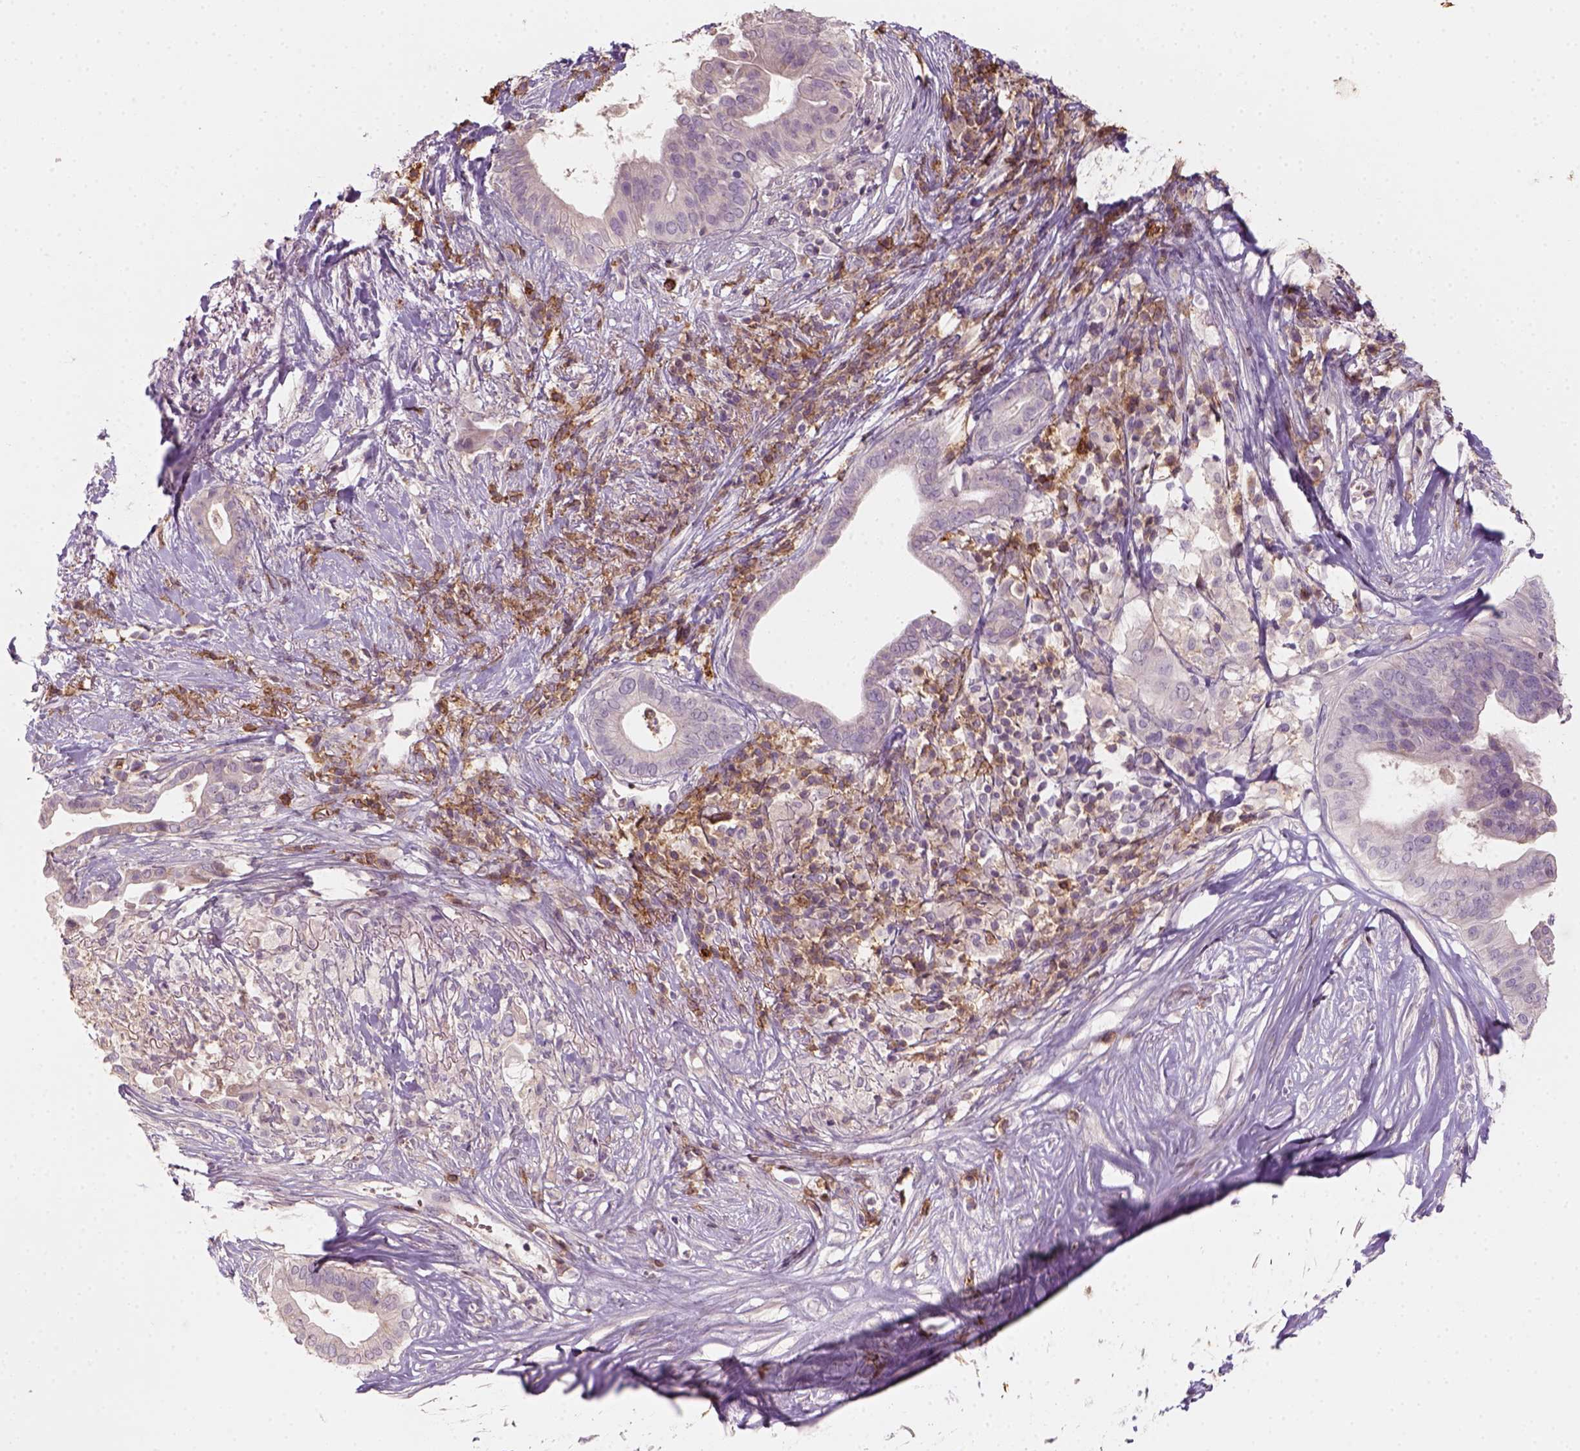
{"staining": {"intensity": "negative", "quantity": "none", "location": "none"}, "tissue": "pancreatic cancer", "cell_type": "Tumor cells", "image_type": "cancer", "snomed": [{"axis": "morphology", "description": "Adenocarcinoma, NOS"}, {"axis": "topography", "description": "Pancreas"}], "caption": "Tumor cells are negative for protein expression in human pancreatic adenocarcinoma. Nuclei are stained in blue.", "gene": "AQP9", "patient": {"sex": "male", "age": 61}}